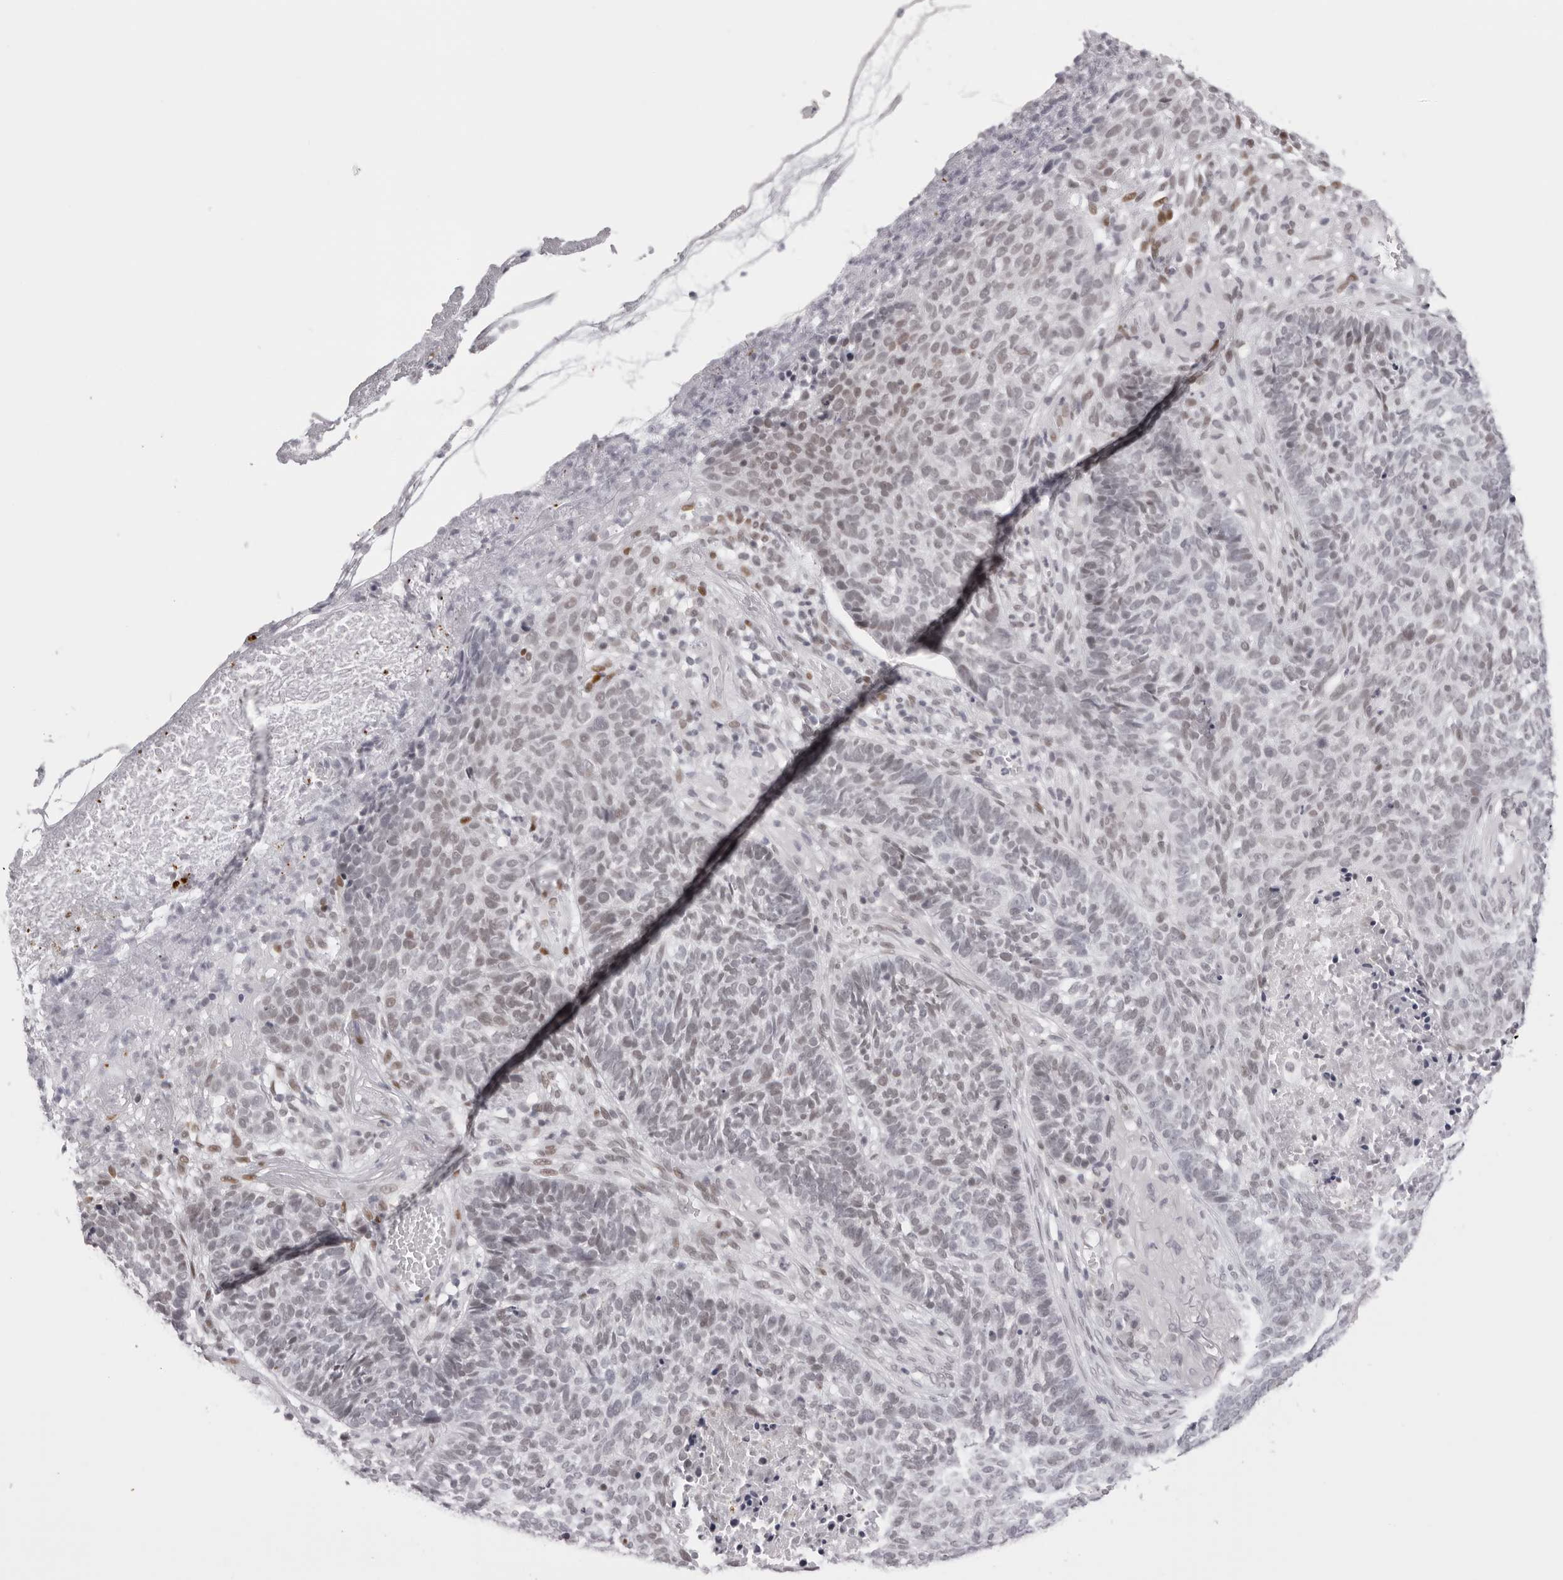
{"staining": {"intensity": "weak", "quantity": "<25%", "location": "nuclear"}, "tissue": "skin cancer", "cell_type": "Tumor cells", "image_type": "cancer", "snomed": [{"axis": "morphology", "description": "Basal cell carcinoma"}, {"axis": "topography", "description": "Skin"}], "caption": "Tumor cells are negative for brown protein staining in skin cancer. (Immunohistochemistry (ihc), brightfield microscopy, high magnification).", "gene": "MAFK", "patient": {"sex": "male", "age": 85}}